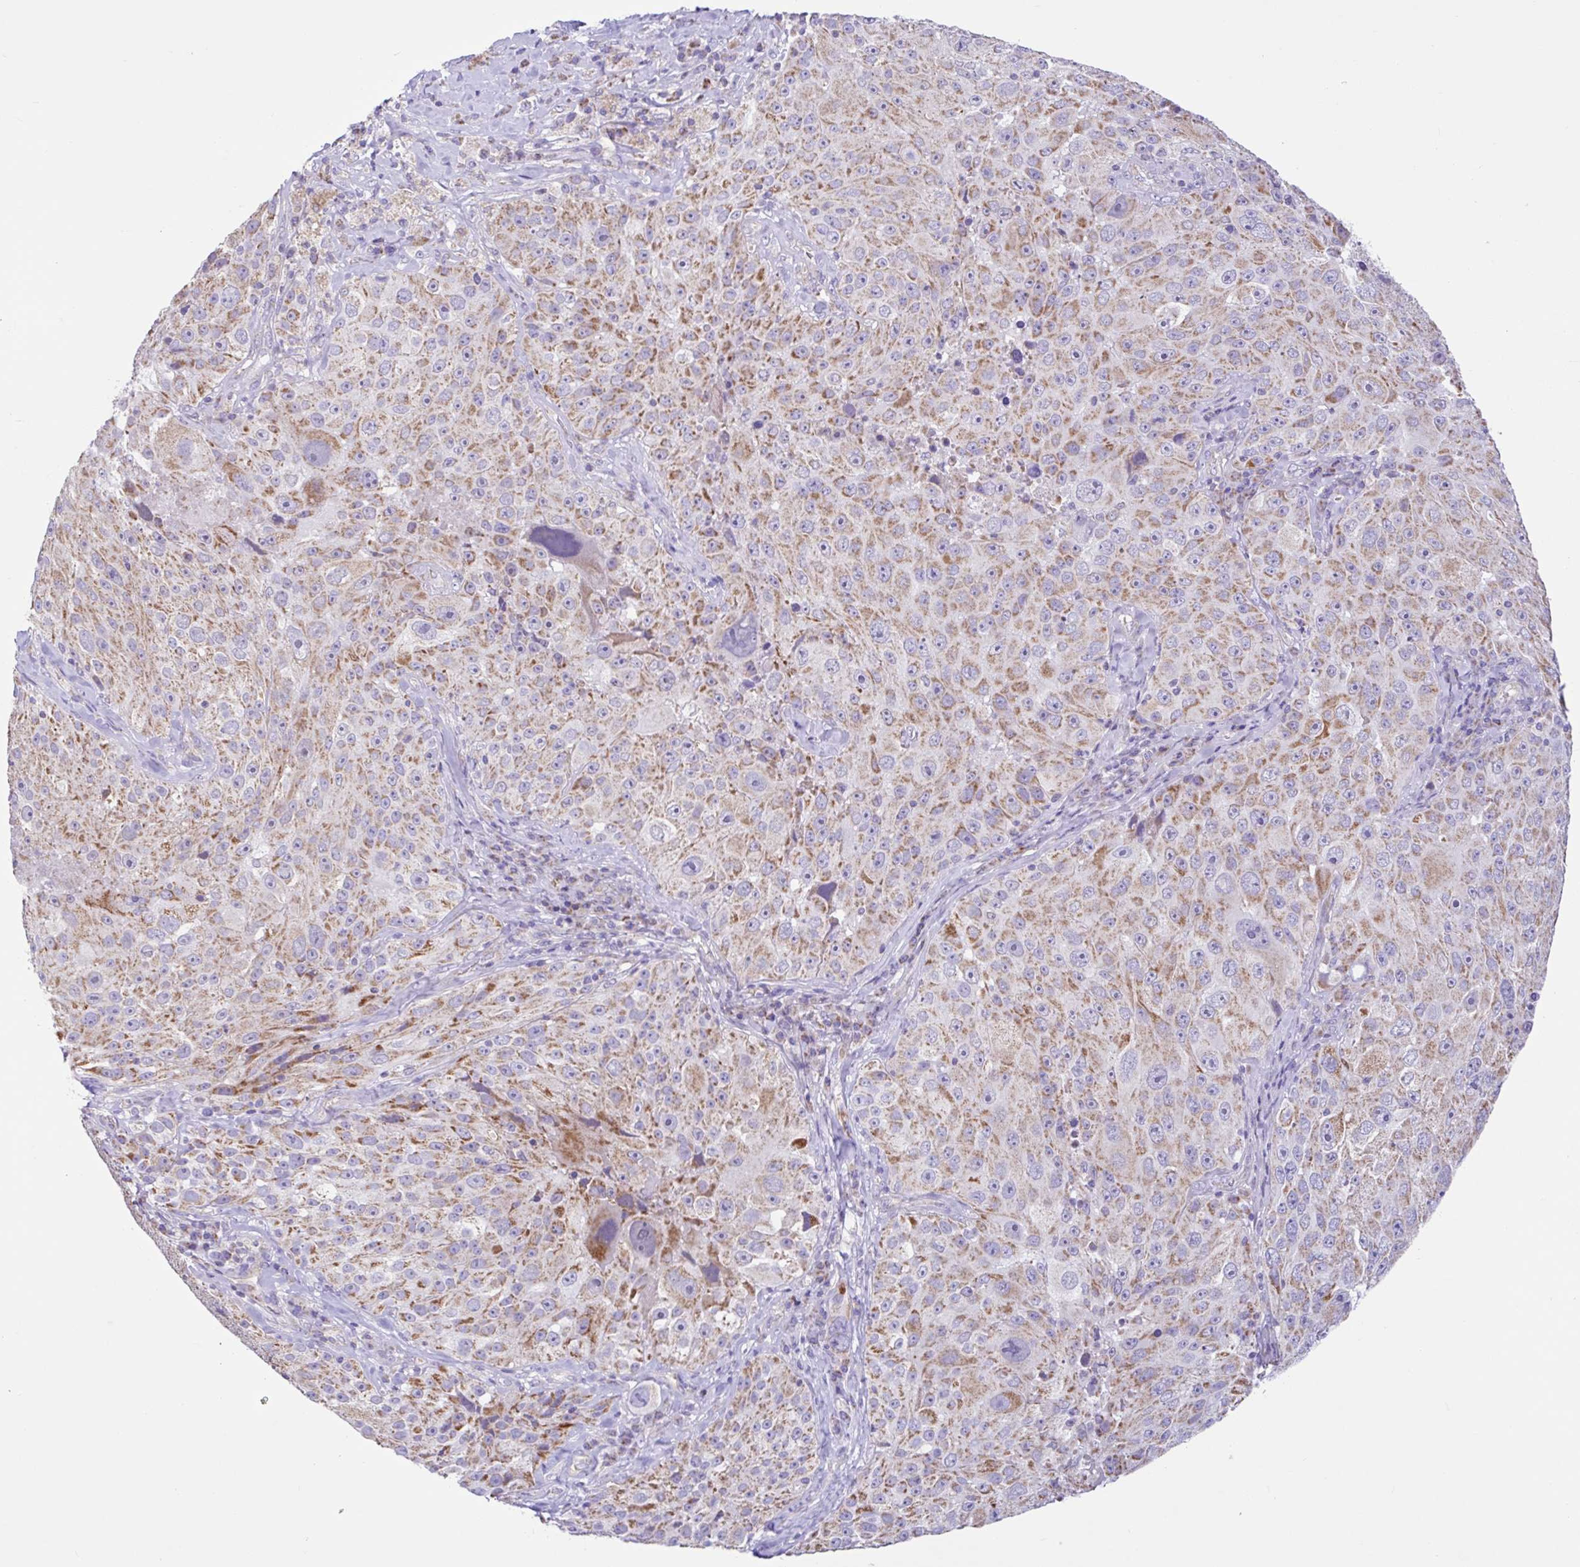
{"staining": {"intensity": "moderate", "quantity": "25%-75%", "location": "cytoplasmic/membranous"}, "tissue": "melanoma", "cell_type": "Tumor cells", "image_type": "cancer", "snomed": [{"axis": "morphology", "description": "Malignant melanoma, Metastatic site"}, {"axis": "topography", "description": "Lymph node"}], "caption": "Human malignant melanoma (metastatic site) stained with a brown dye reveals moderate cytoplasmic/membranous positive expression in approximately 25%-75% of tumor cells.", "gene": "NDUFS2", "patient": {"sex": "male", "age": 62}}